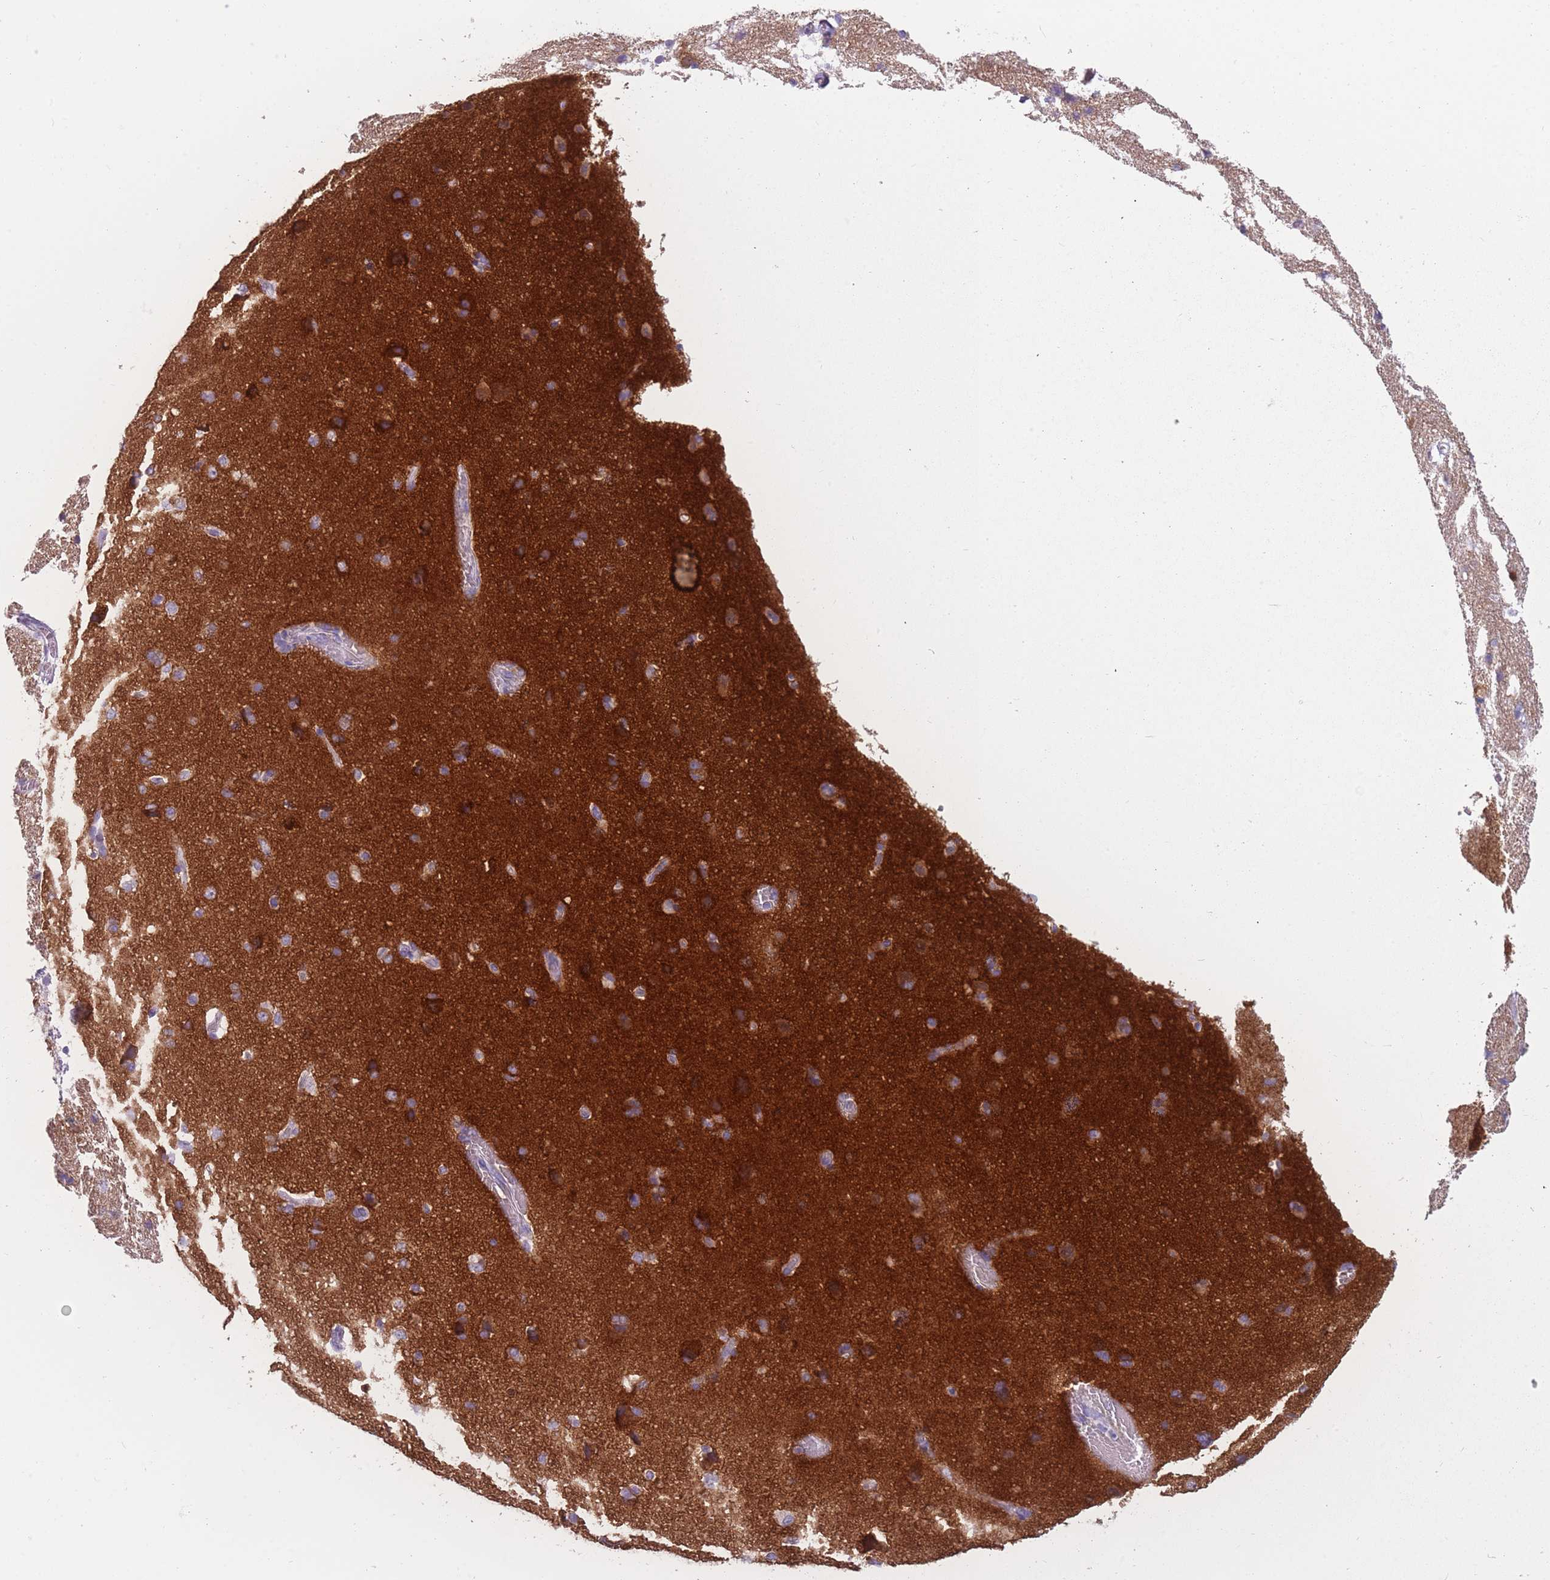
{"staining": {"intensity": "negative", "quantity": "none", "location": "none"}, "tissue": "cerebral cortex", "cell_type": "Endothelial cells", "image_type": "normal", "snomed": [{"axis": "morphology", "description": "Normal tissue, NOS"}, {"axis": "topography", "description": "Cerebral cortex"}], "caption": "Immunohistochemistry image of unremarkable cerebral cortex: cerebral cortex stained with DAB (3,3'-diaminobenzidine) displays no significant protein expression in endothelial cells.", "gene": "PPFIA3", "patient": {"sex": "male", "age": 62}}